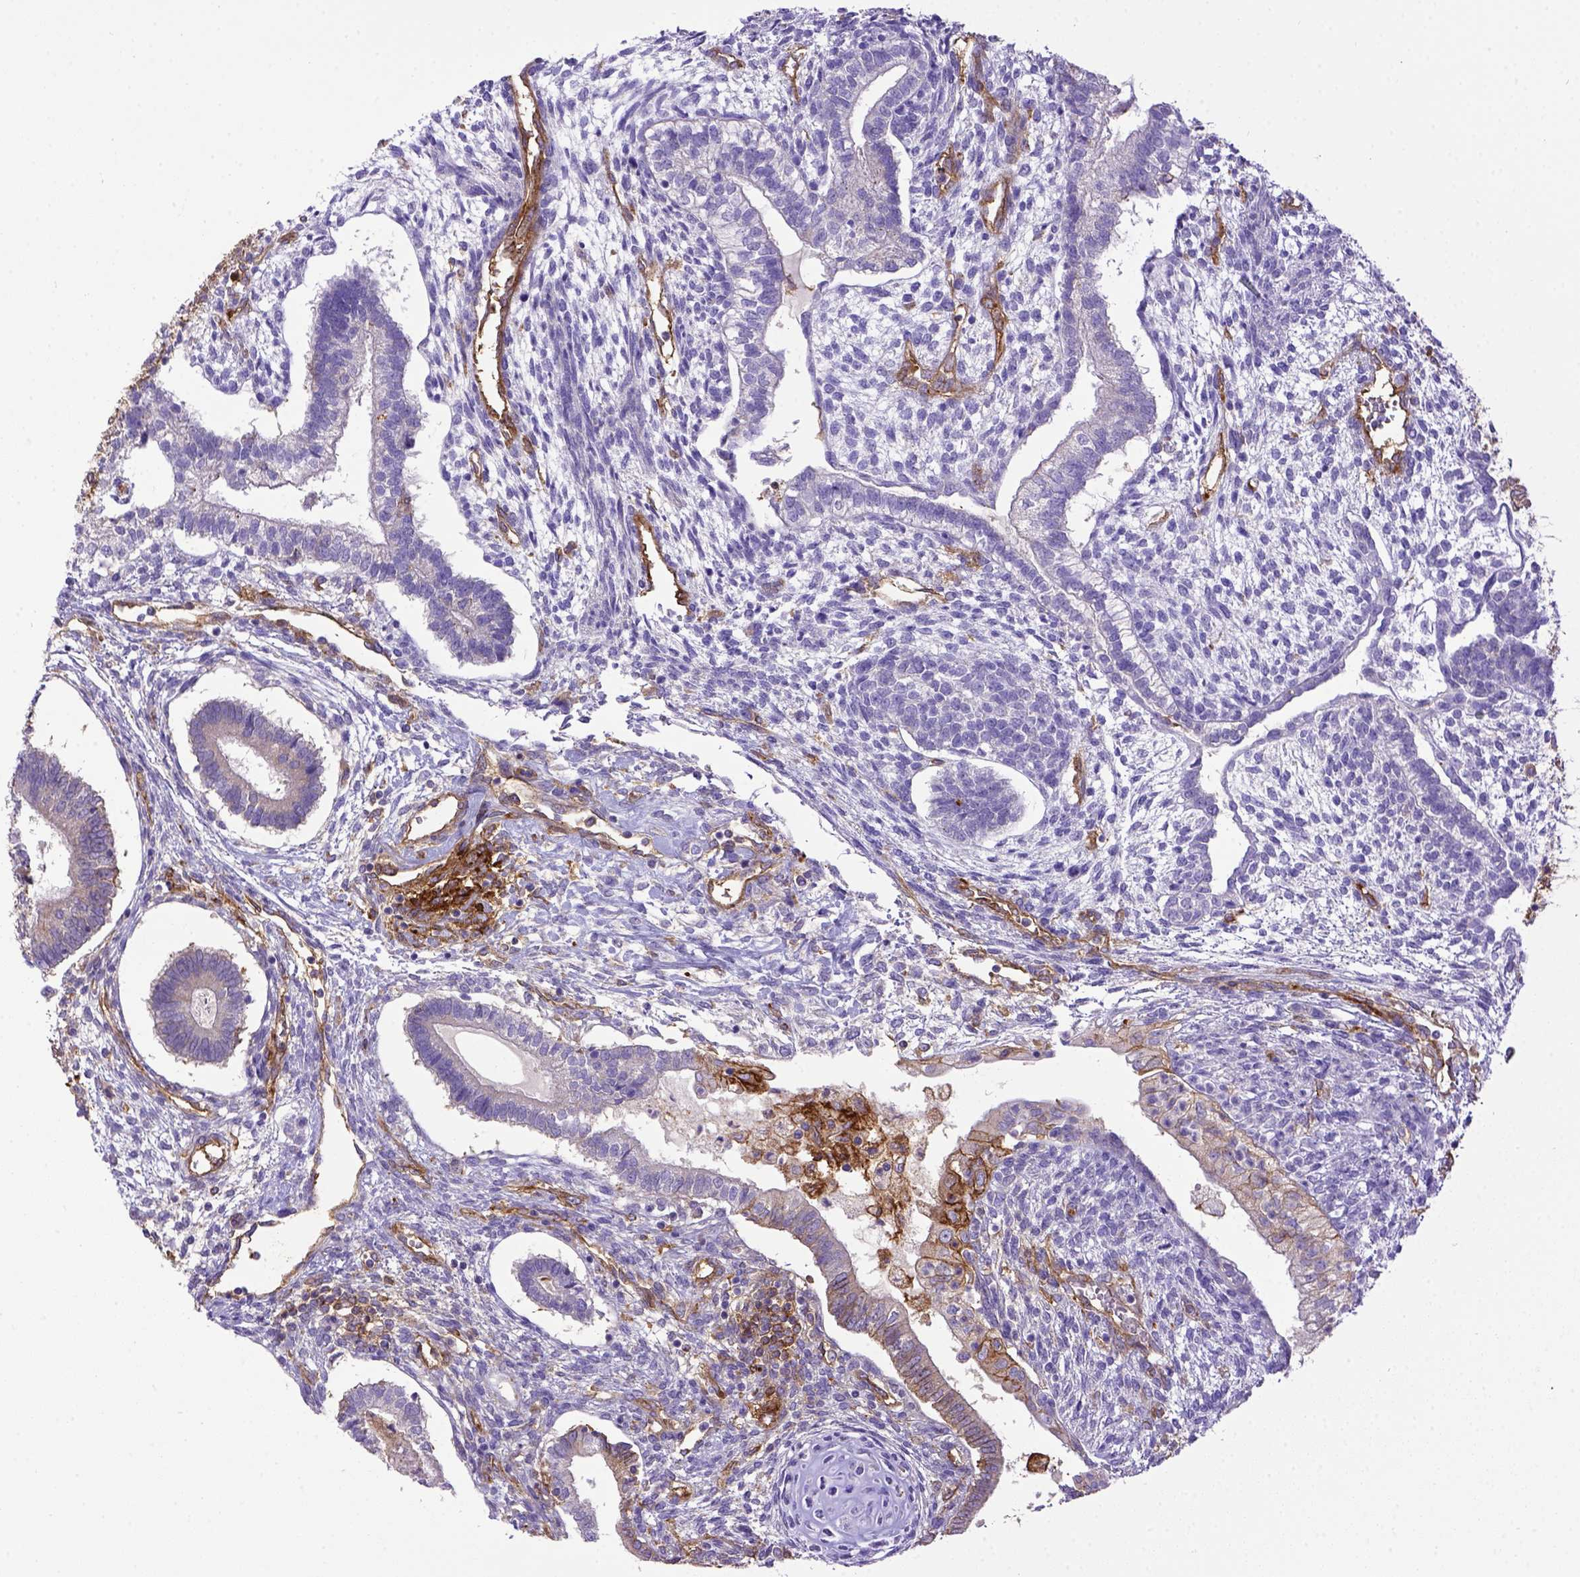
{"staining": {"intensity": "moderate", "quantity": "<25%", "location": "cytoplasmic/membranous"}, "tissue": "testis cancer", "cell_type": "Tumor cells", "image_type": "cancer", "snomed": [{"axis": "morphology", "description": "Carcinoma, Embryonal, NOS"}, {"axis": "topography", "description": "Testis"}], "caption": "Testis embryonal carcinoma stained with immunohistochemistry (IHC) shows moderate cytoplasmic/membranous staining in approximately <25% of tumor cells.", "gene": "CD40", "patient": {"sex": "male", "age": 37}}